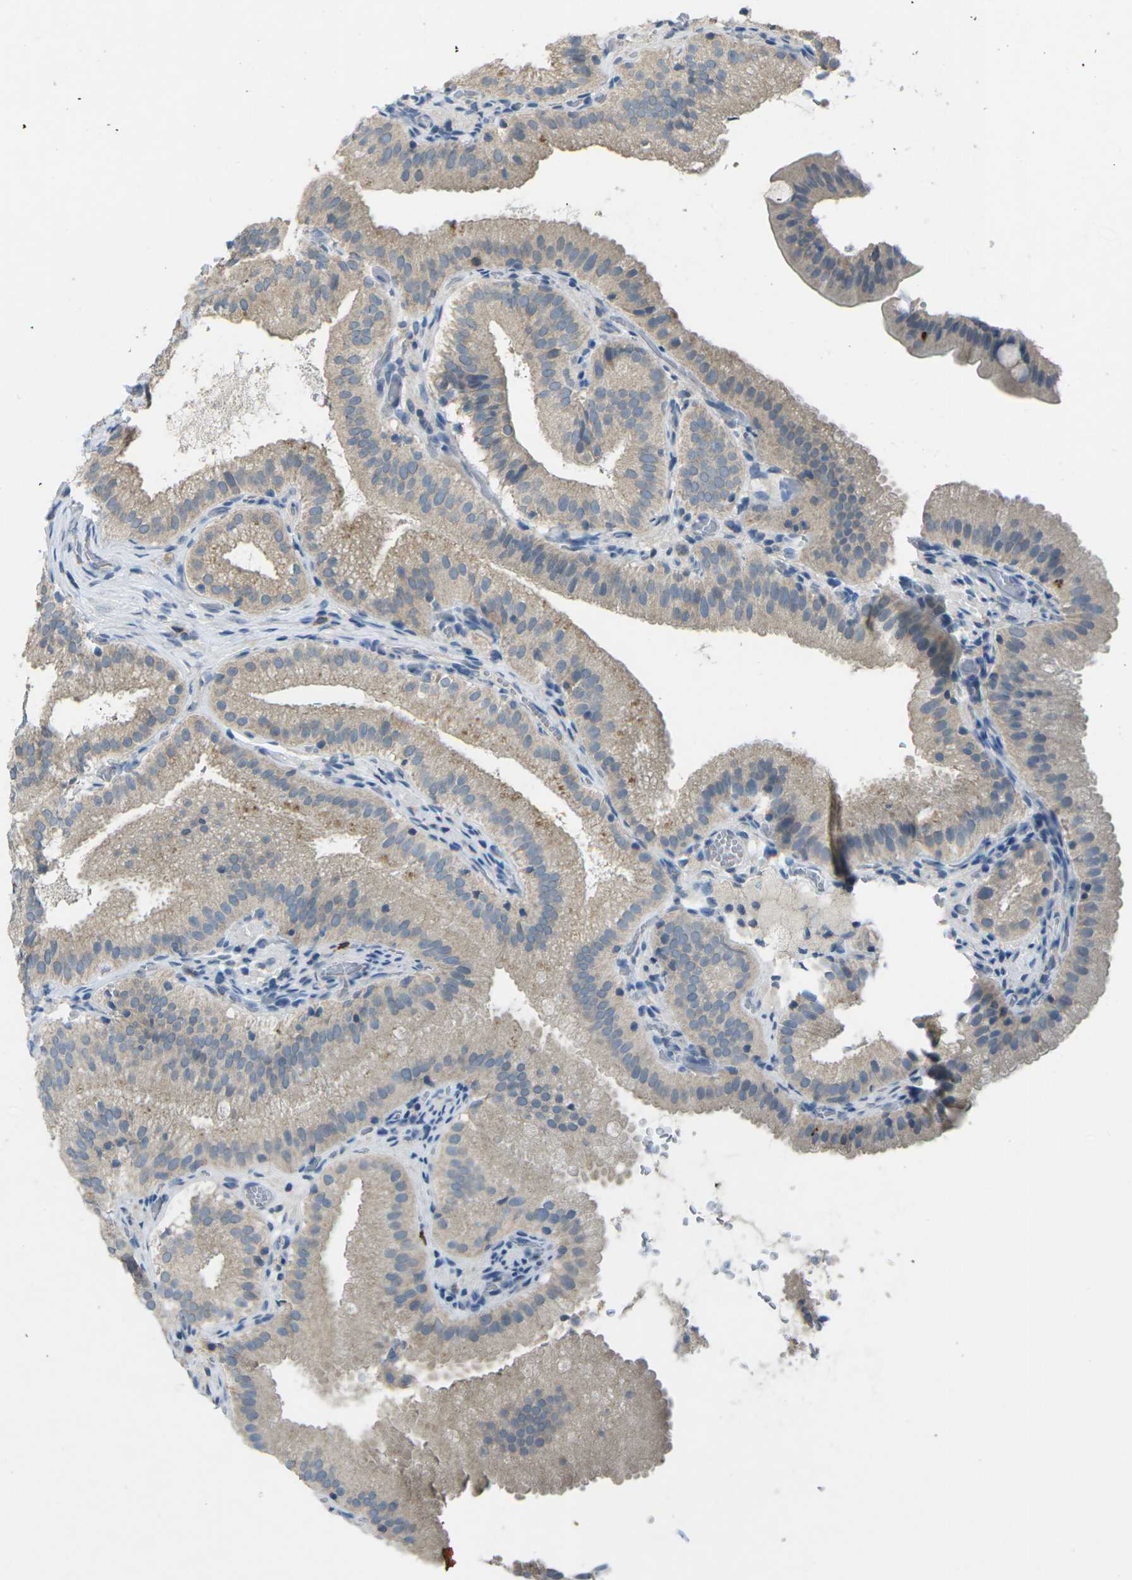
{"staining": {"intensity": "weak", "quantity": ">75%", "location": "cytoplasmic/membranous"}, "tissue": "gallbladder", "cell_type": "Glandular cells", "image_type": "normal", "snomed": [{"axis": "morphology", "description": "Normal tissue, NOS"}, {"axis": "topography", "description": "Gallbladder"}], "caption": "The micrograph reveals immunohistochemical staining of normal gallbladder. There is weak cytoplasmic/membranous expression is seen in about >75% of glandular cells. Ihc stains the protein in brown and the nuclei are stained blue.", "gene": "CD19", "patient": {"sex": "male", "age": 54}}